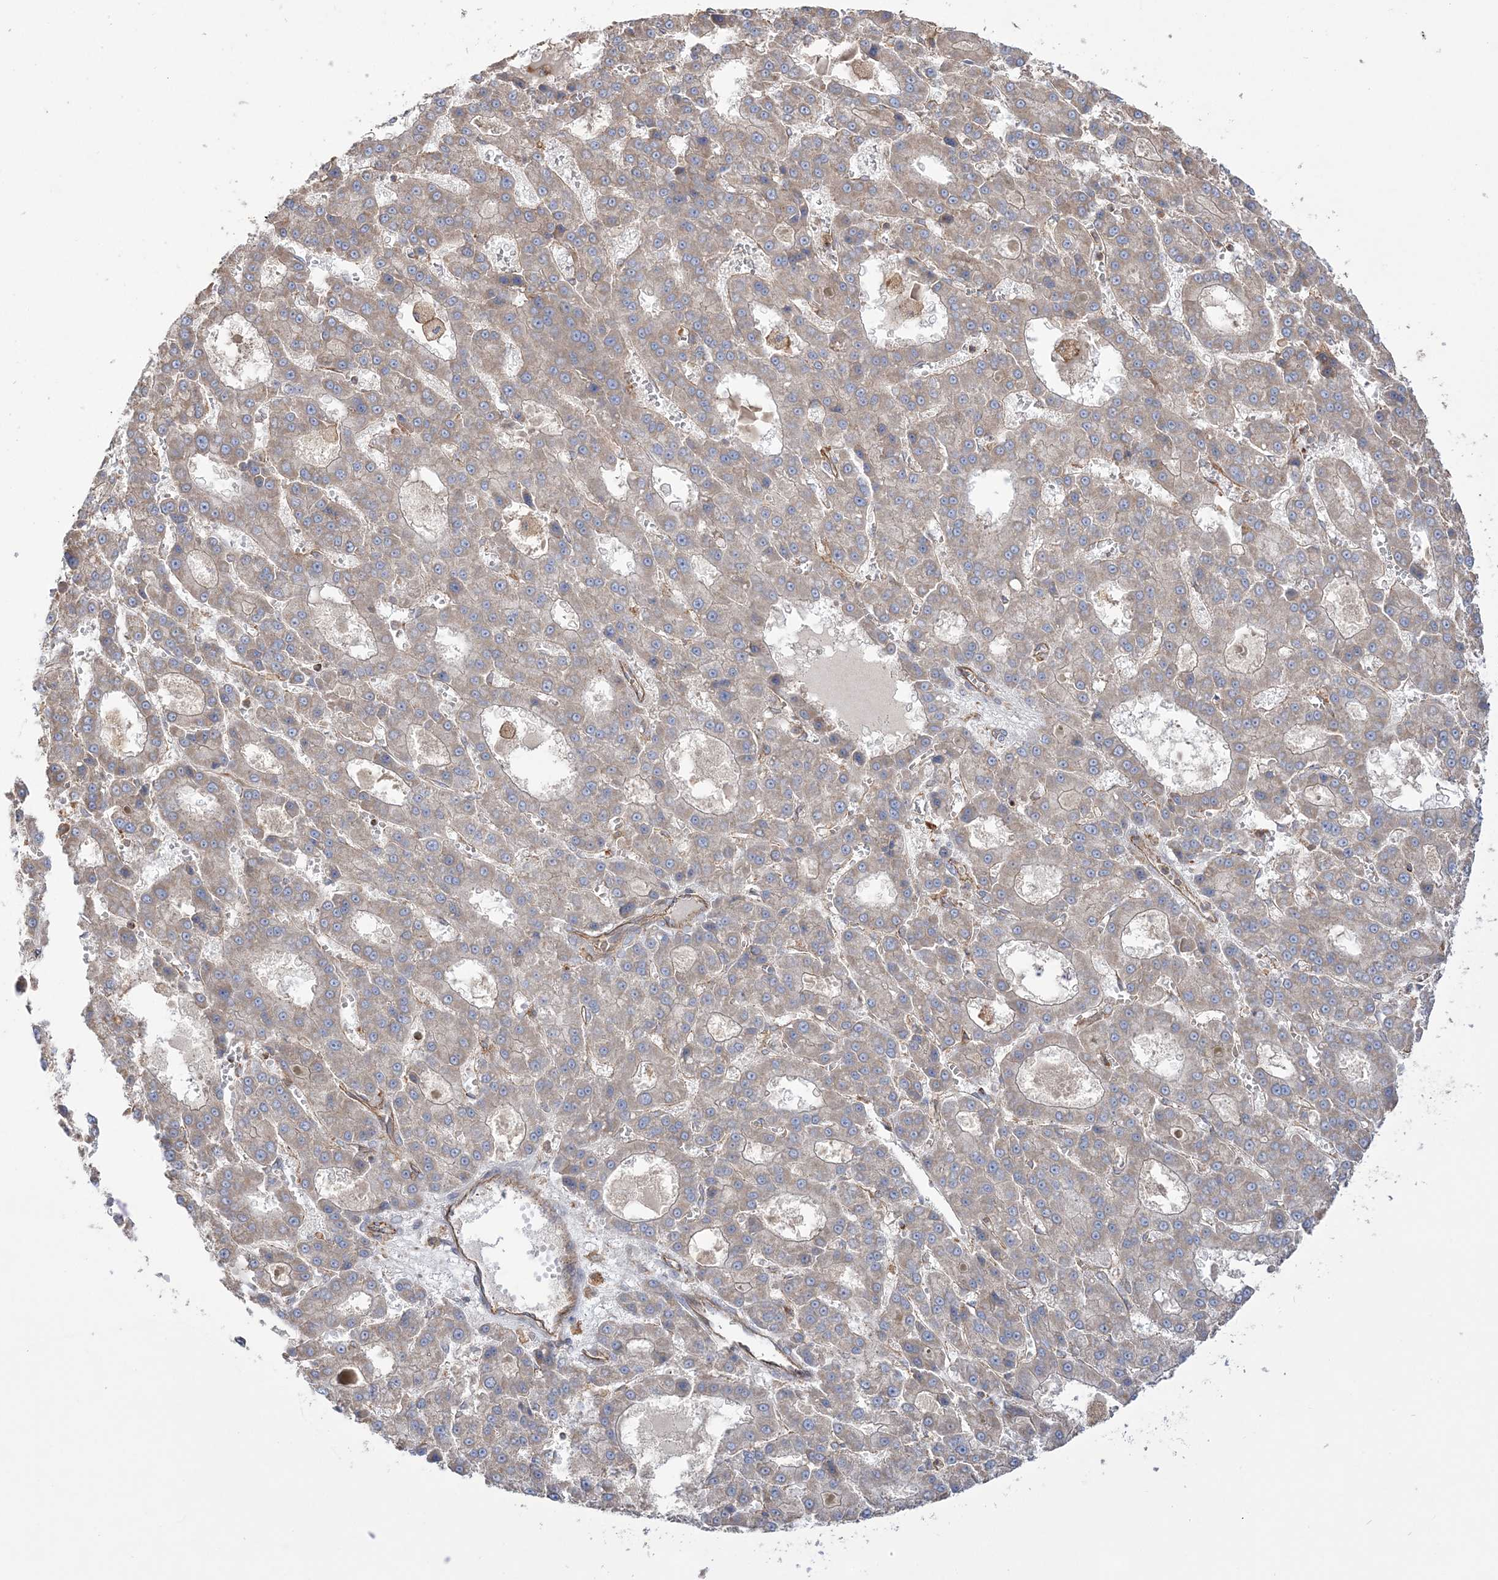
{"staining": {"intensity": "weak", "quantity": "<25%", "location": "cytoplasmic/membranous"}, "tissue": "liver cancer", "cell_type": "Tumor cells", "image_type": "cancer", "snomed": [{"axis": "morphology", "description": "Carcinoma, Hepatocellular, NOS"}, {"axis": "topography", "description": "Liver"}], "caption": "Immunohistochemistry of liver cancer shows no staining in tumor cells.", "gene": "TBC1D5", "patient": {"sex": "male", "age": 70}}